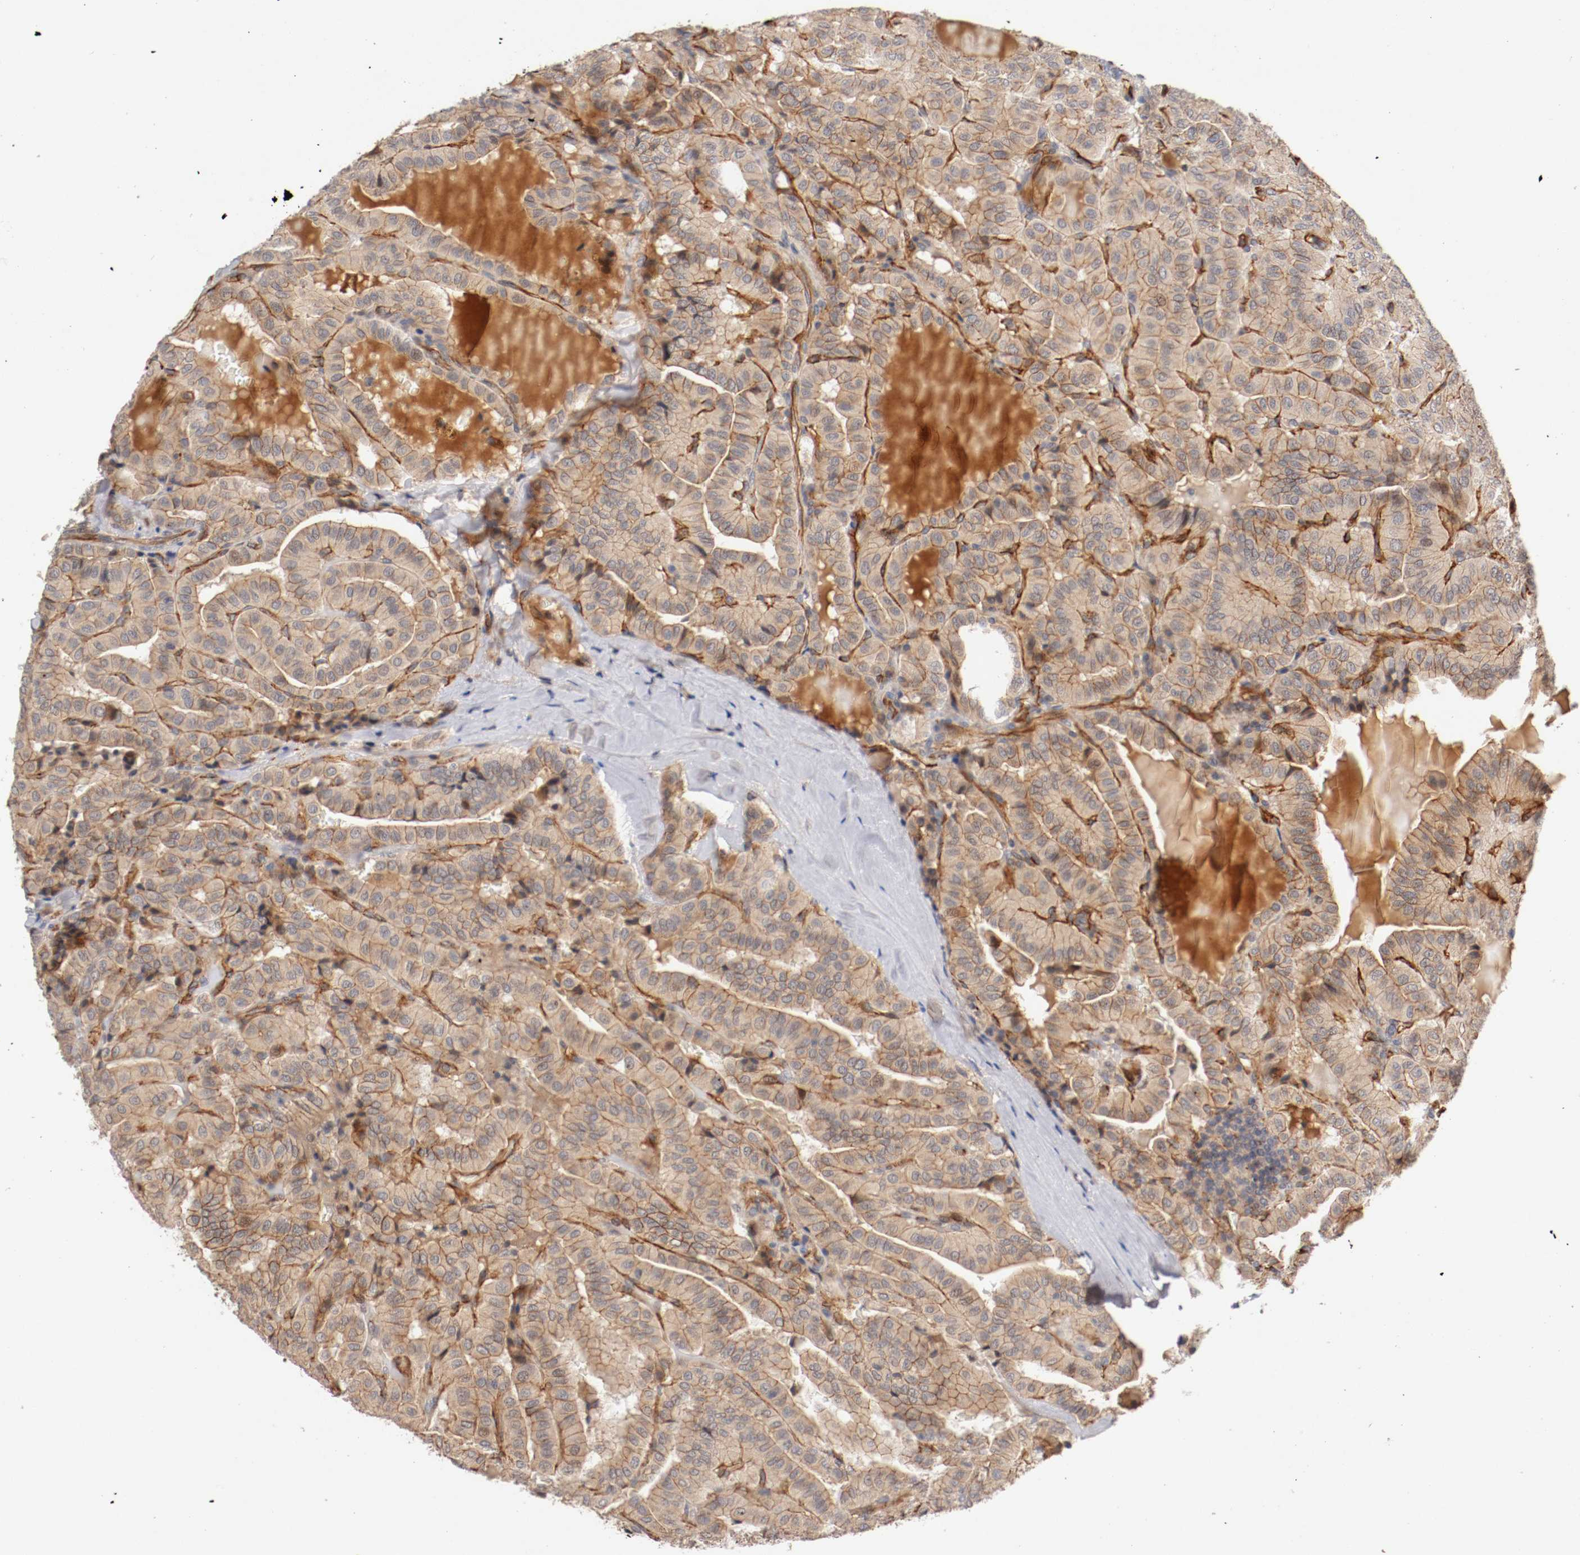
{"staining": {"intensity": "moderate", "quantity": ">75%", "location": "cytoplasmic/membranous"}, "tissue": "thyroid cancer", "cell_type": "Tumor cells", "image_type": "cancer", "snomed": [{"axis": "morphology", "description": "Papillary adenocarcinoma, NOS"}, {"axis": "topography", "description": "Thyroid gland"}], "caption": "Protein expression analysis of thyroid papillary adenocarcinoma reveals moderate cytoplasmic/membranous expression in approximately >75% of tumor cells.", "gene": "TYK2", "patient": {"sex": "male", "age": 77}}